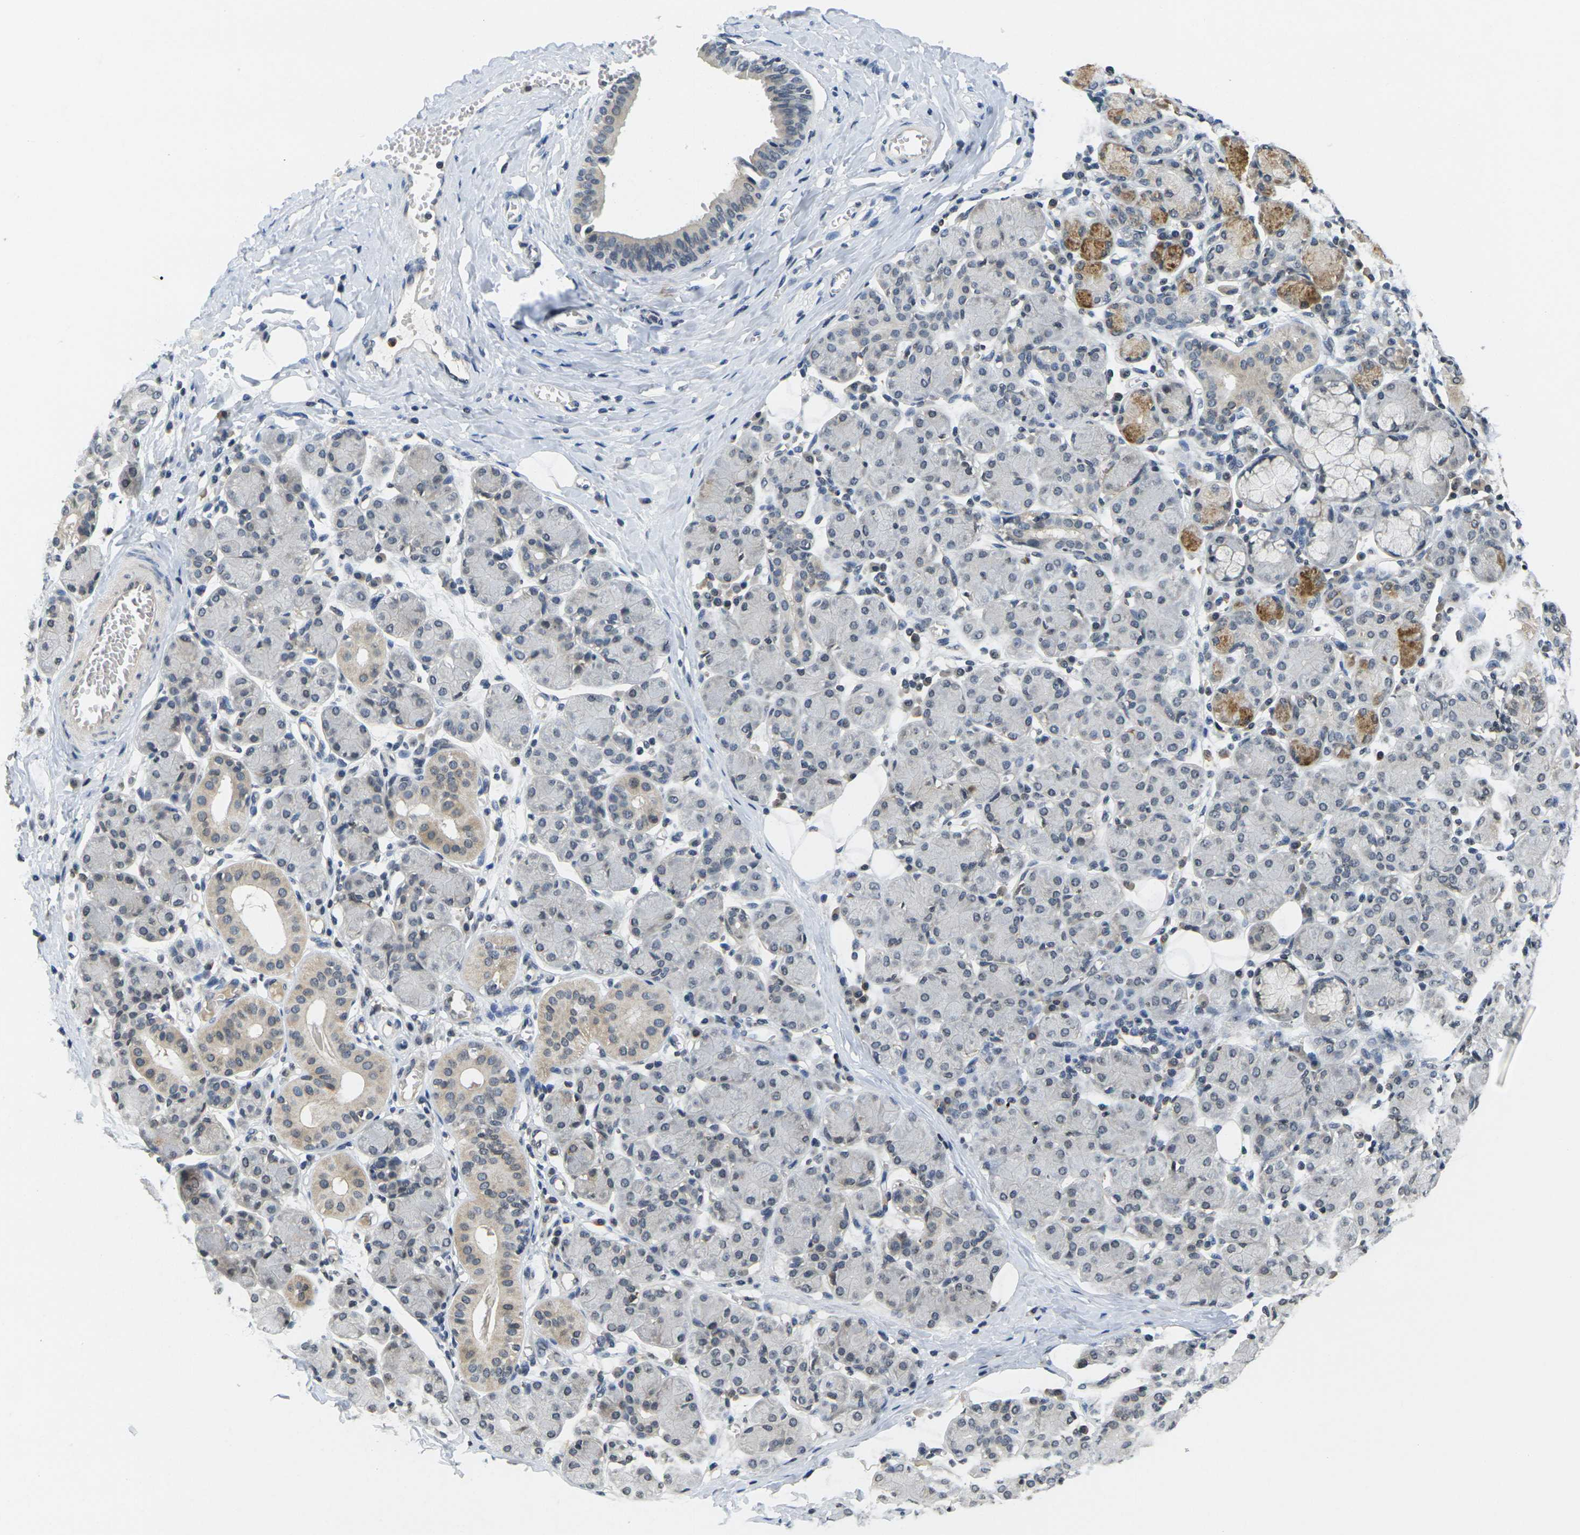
{"staining": {"intensity": "moderate", "quantity": "<25%", "location": "cytoplasmic/membranous"}, "tissue": "salivary gland", "cell_type": "Glandular cells", "image_type": "normal", "snomed": [{"axis": "morphology", "description": "Normal tissue, NOS"}, {"axis": "morphology", "description": "Inflammation, NOS"}, {"axis": "topography", "description": "Lymph node"}, {"axis": "topography", "description": "Salivary gland"}], "caption": "Protein staining of benign salivary gland displays moderate cytoplasmic/membranous positivity in approximately <25% of glandular cells.", "gene": "C1QC", "patient": {"sex": "male", "age": 3}}